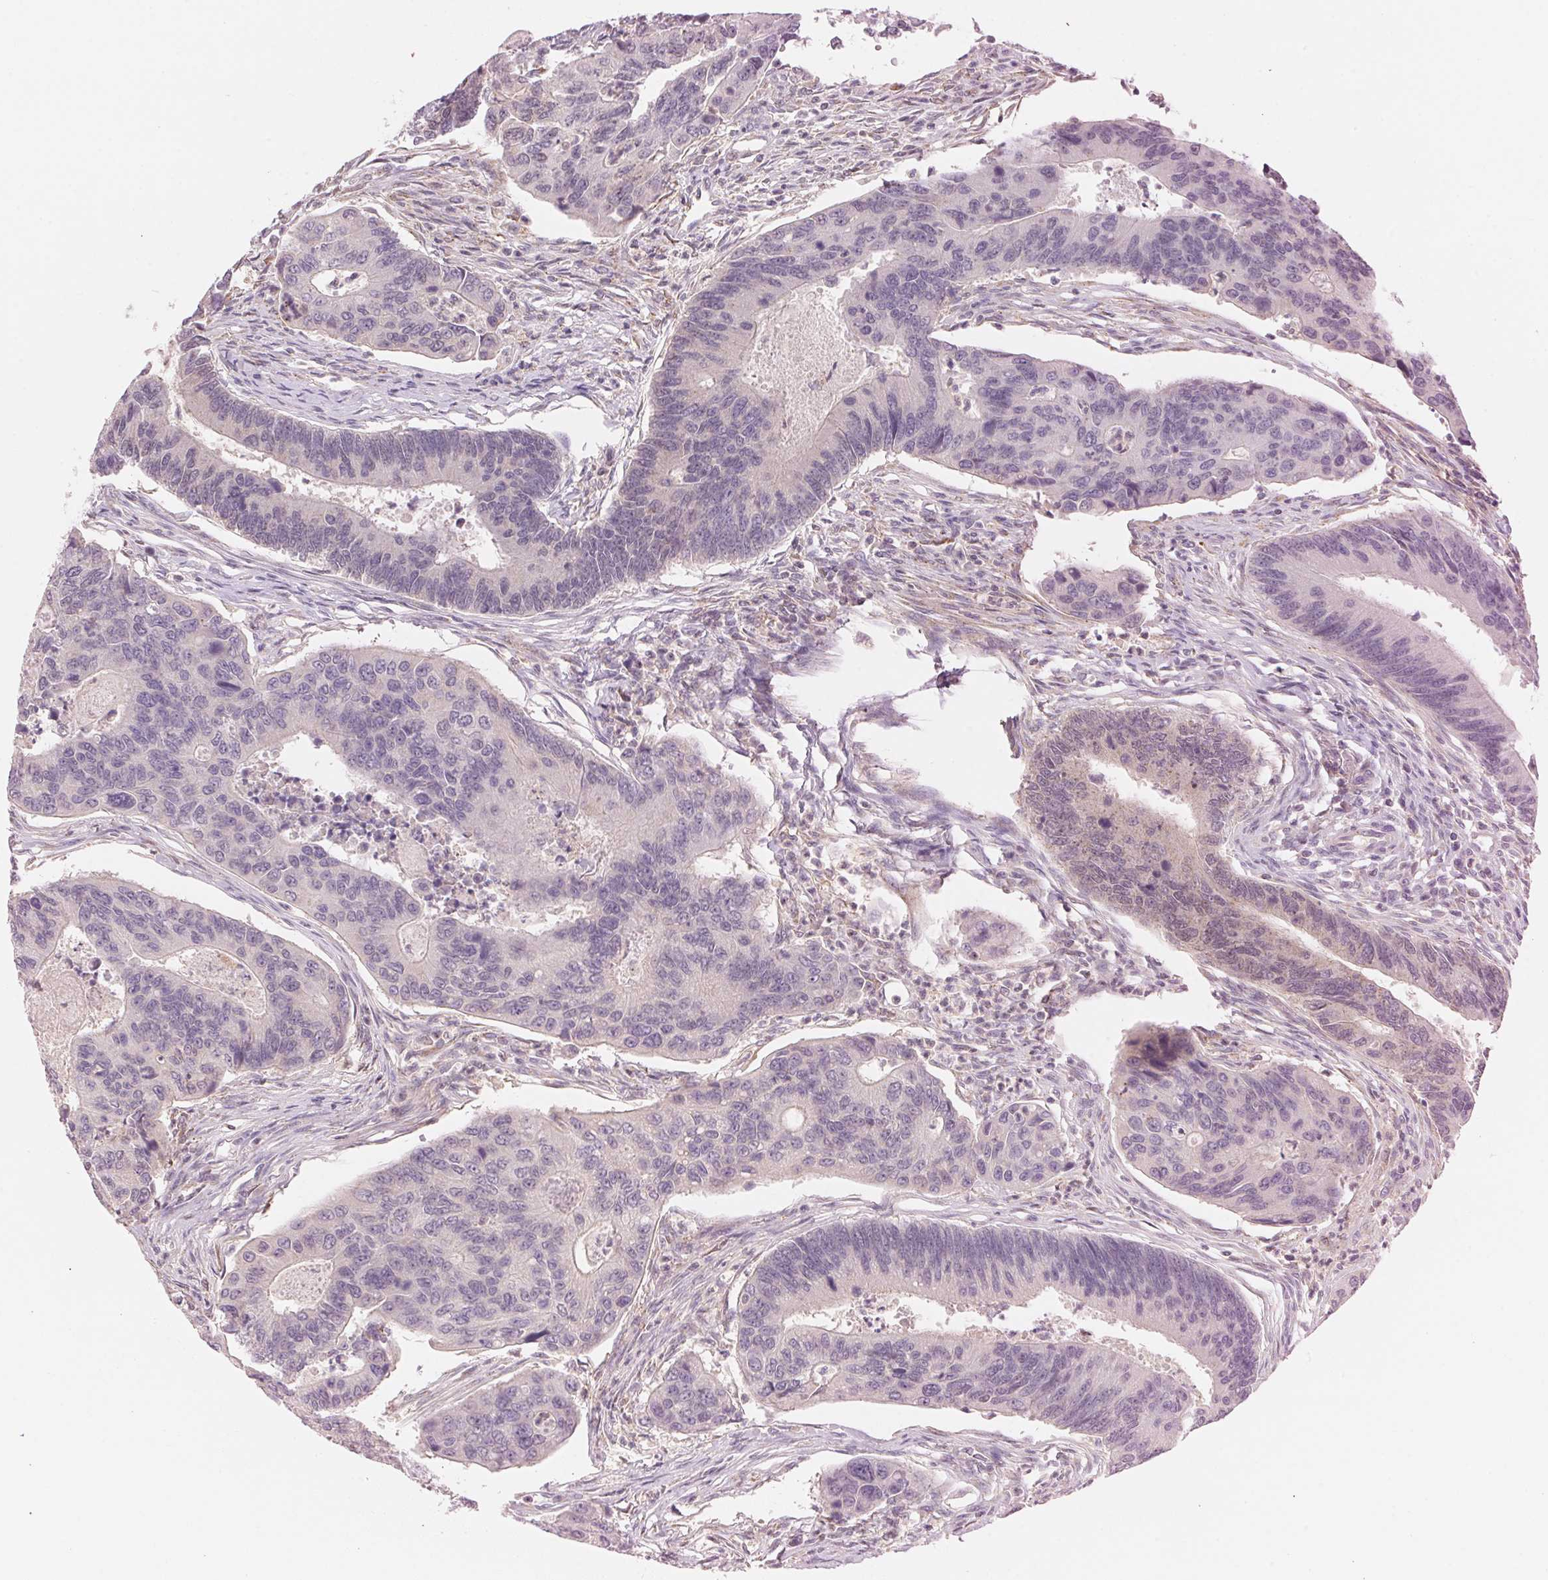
{"staining": {"intensity": "negative", "quantity": "none", "location": "none"}, "tissue": "colorectal cancer", "cell_type": "Tumor cells", "image_type": "cancer", "snomed": [{"axis": "morphology", "description": "Adenocarcinoma, NOS"}, {"axis": "topography", "description": "Colon"}], "caption": "Tumor cells are negative for protein expression in human colorectal adenocarcinoma. Nuclei are stained in blue.", "gene": "HOXB13", "patient": {"sex": "female", "age": 67}}